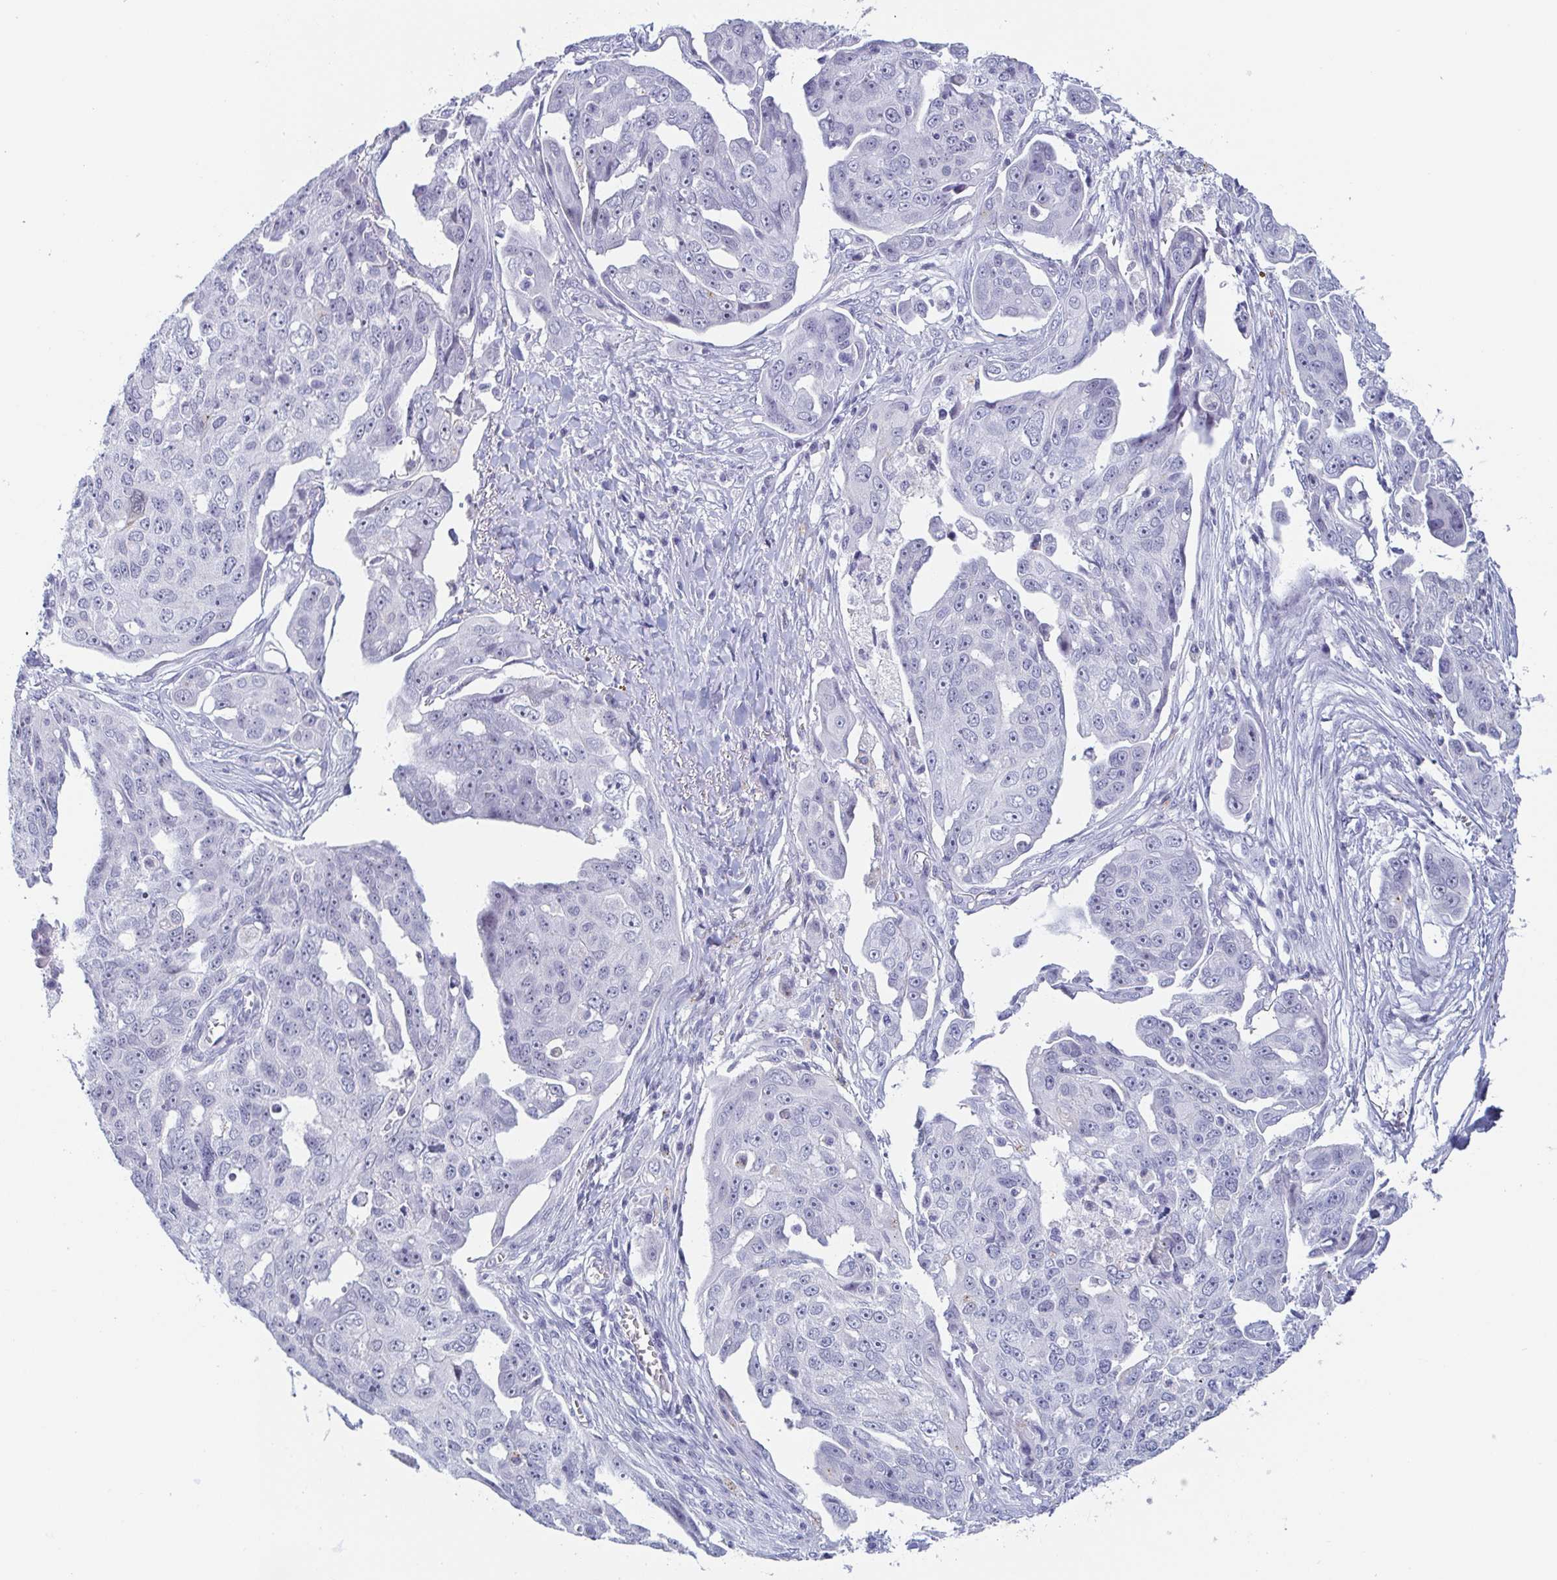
{"staining": {"intensity": "negative", "quantity": "none", "location": "none"}, "tissue": "ovarian cancer", "cell_type": "Tumor cells", "image_type": "cancer", "snomed": [{"axis": "morphology", "description": "Carcinoma, endometroid"}, {"axis": "topography", "description": "Ovary"}], "caption": "DAB immunohistochemical staining of human ovarian cancer (endometroid carcinoma) shows no significant expression in tumor cells. The staining was performed using DAB (3,3'-diaminobenzidine) to visualize the protein expression in brown, while the nuclei were stained in blue with hematoxylin (Magnification: 20x).", "gene": "REG4", "patient": {"sex": "female", "age": 70}}